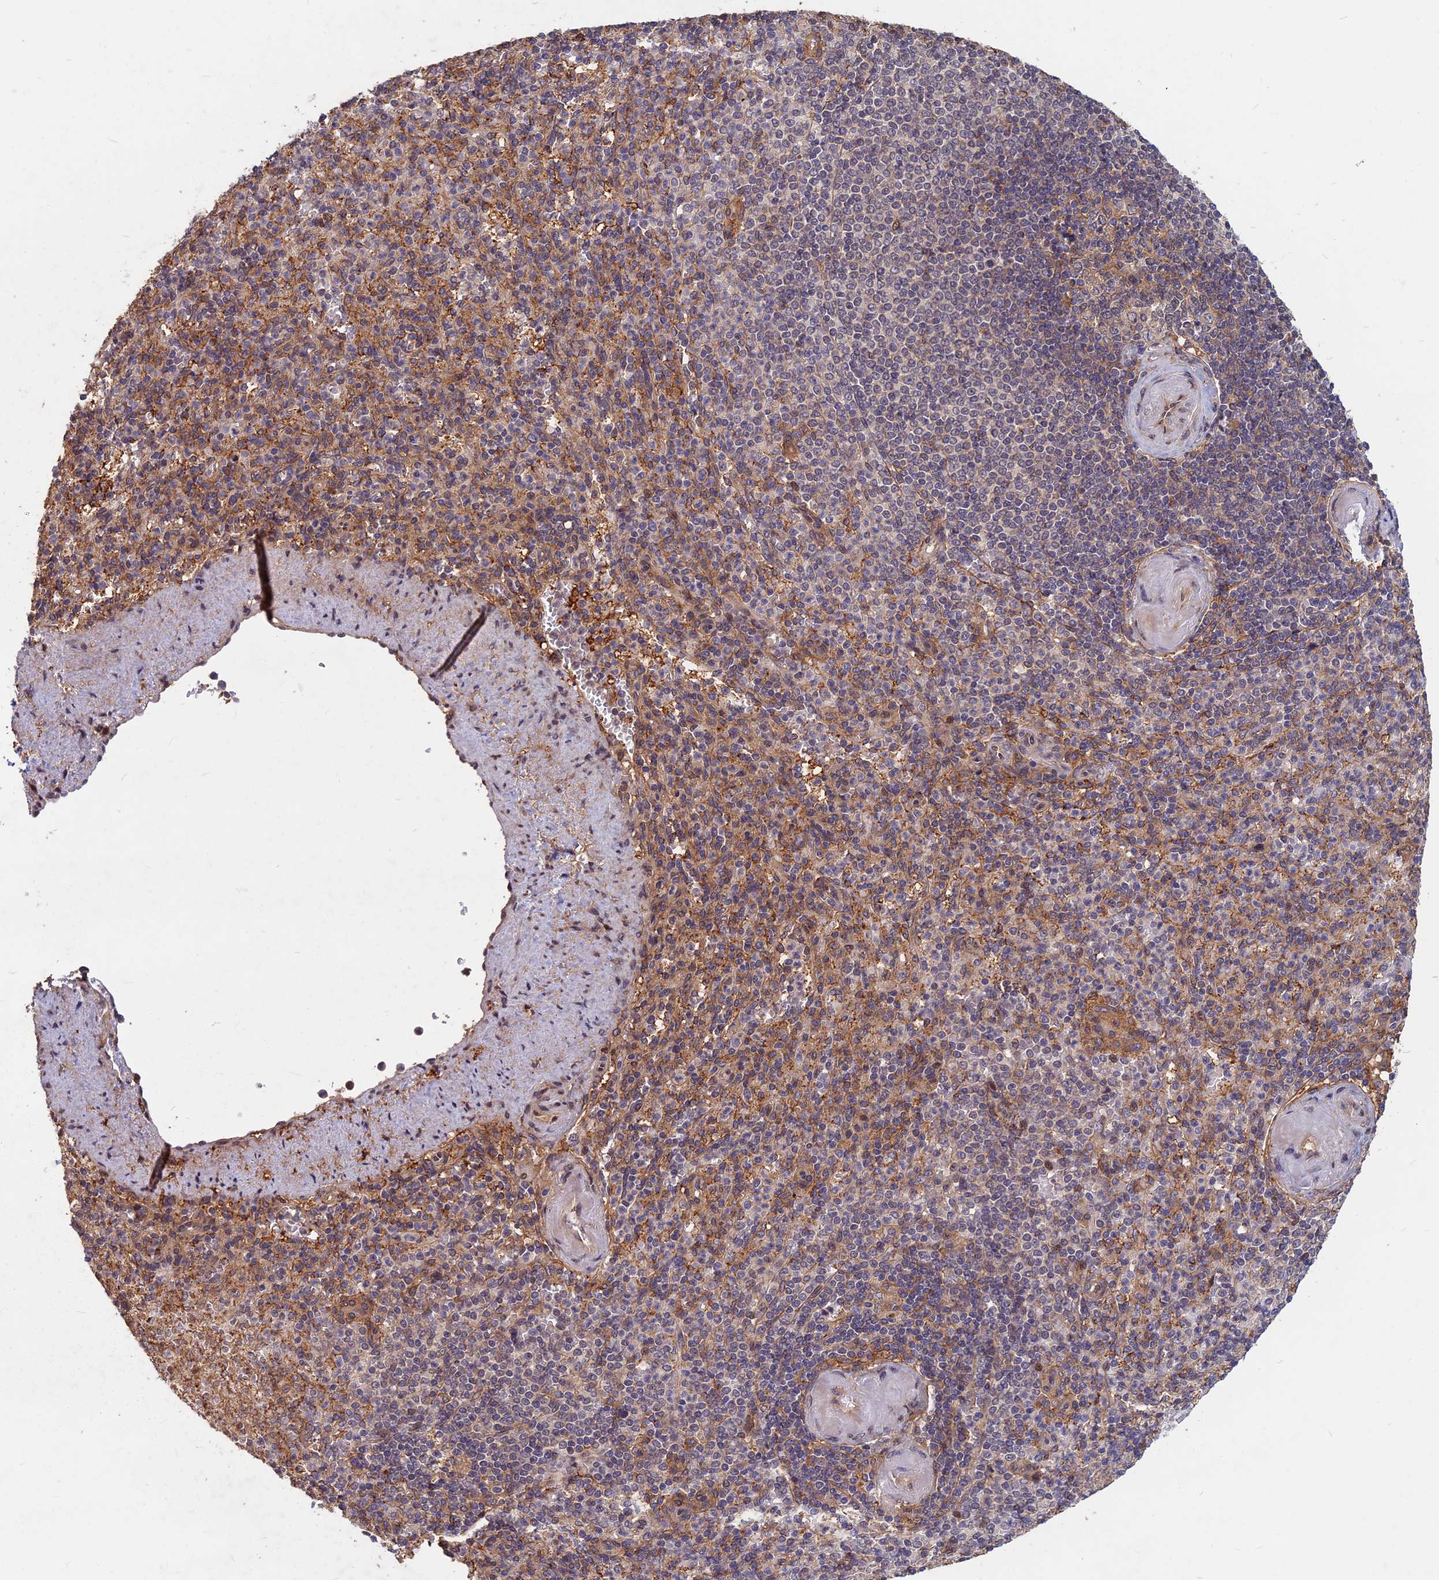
{"staining": {"intensity": "moderate", "quantity": "25%-75%", "location": "cytoplasmic/membranous"}, "tissue": "spleen", "cell_type": "Cells in red pulp", "image_type": "normal", "snomed": [{"axis": "morphology", "description": "Normal tissue, NOS"}, {"axis": "topography", "description": "Spleen"}], "caption": "Approximately 25%-75% of cells in red pulp in unremarkable human spleen show moderate cytoplasmic/membranous protein expression as visualized by brown immunohistochemical staining.", "gene": "SPG11", "patient": {"sex": "female", "age": 74}}